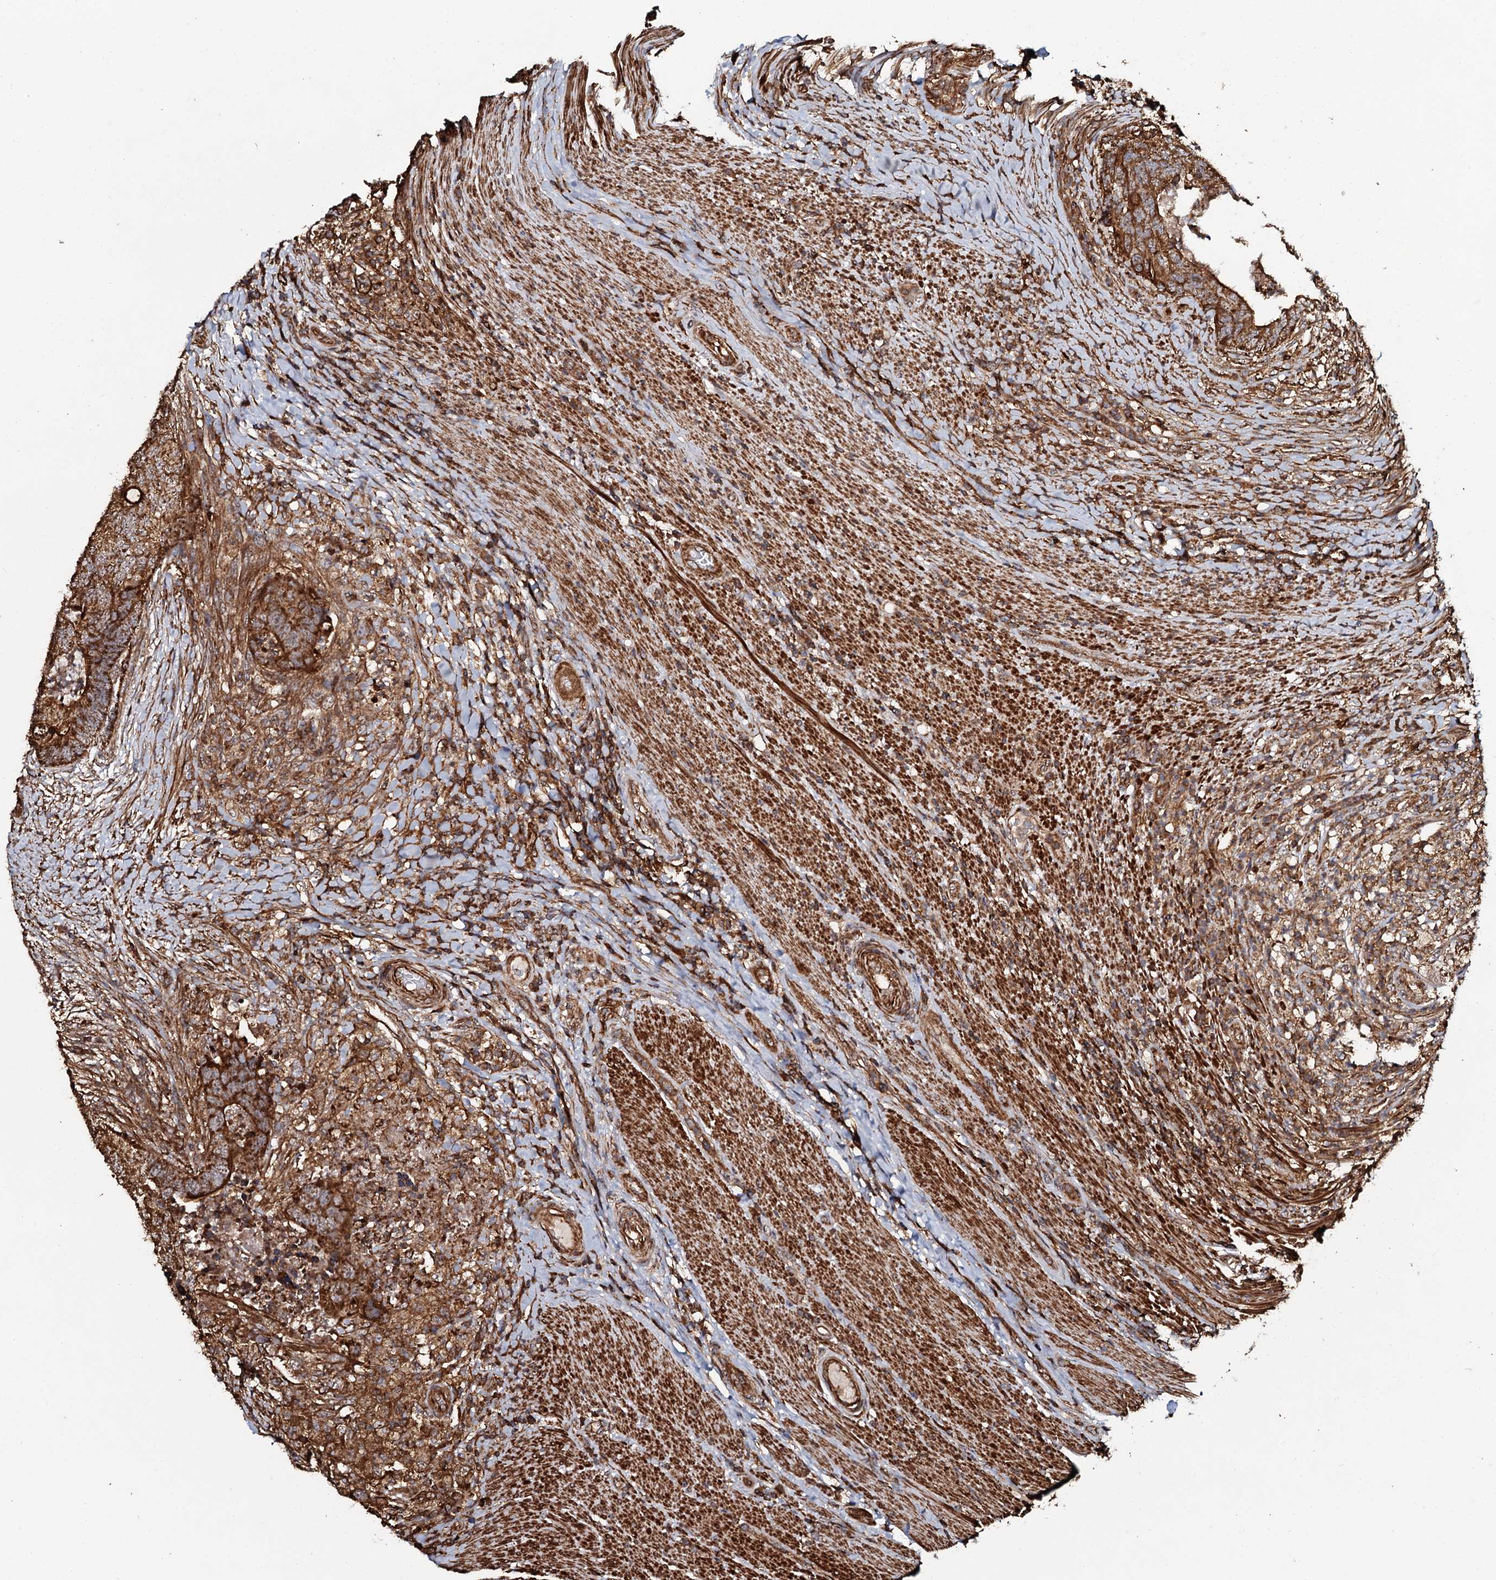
{"staining": {"intensity": "strong", "quantity": ">75%", "location": "cytoplasmic/membranous"}, "tissue": "colorectal cancer", "cell_type": "Tumor cells", "image_type": "cancer", "snomed": [{"axis": "morphology", "description": "Adenocarcinoma, NOS"}, {"axis": "topography", "description": "Colon"}], "caption": "Colorectal cancer stained for a protein demonstrates strong cytoplasmic/membranous positivity in tumor cells. The protein of interest is stained brown, and the nuclei are stained in blue (DAB (3,3'-diaminobenzidine) IHC with brightfield microscopy, high magnification).", "gene": "VWA8", "patient": {"sex": "female", "age": 67}}